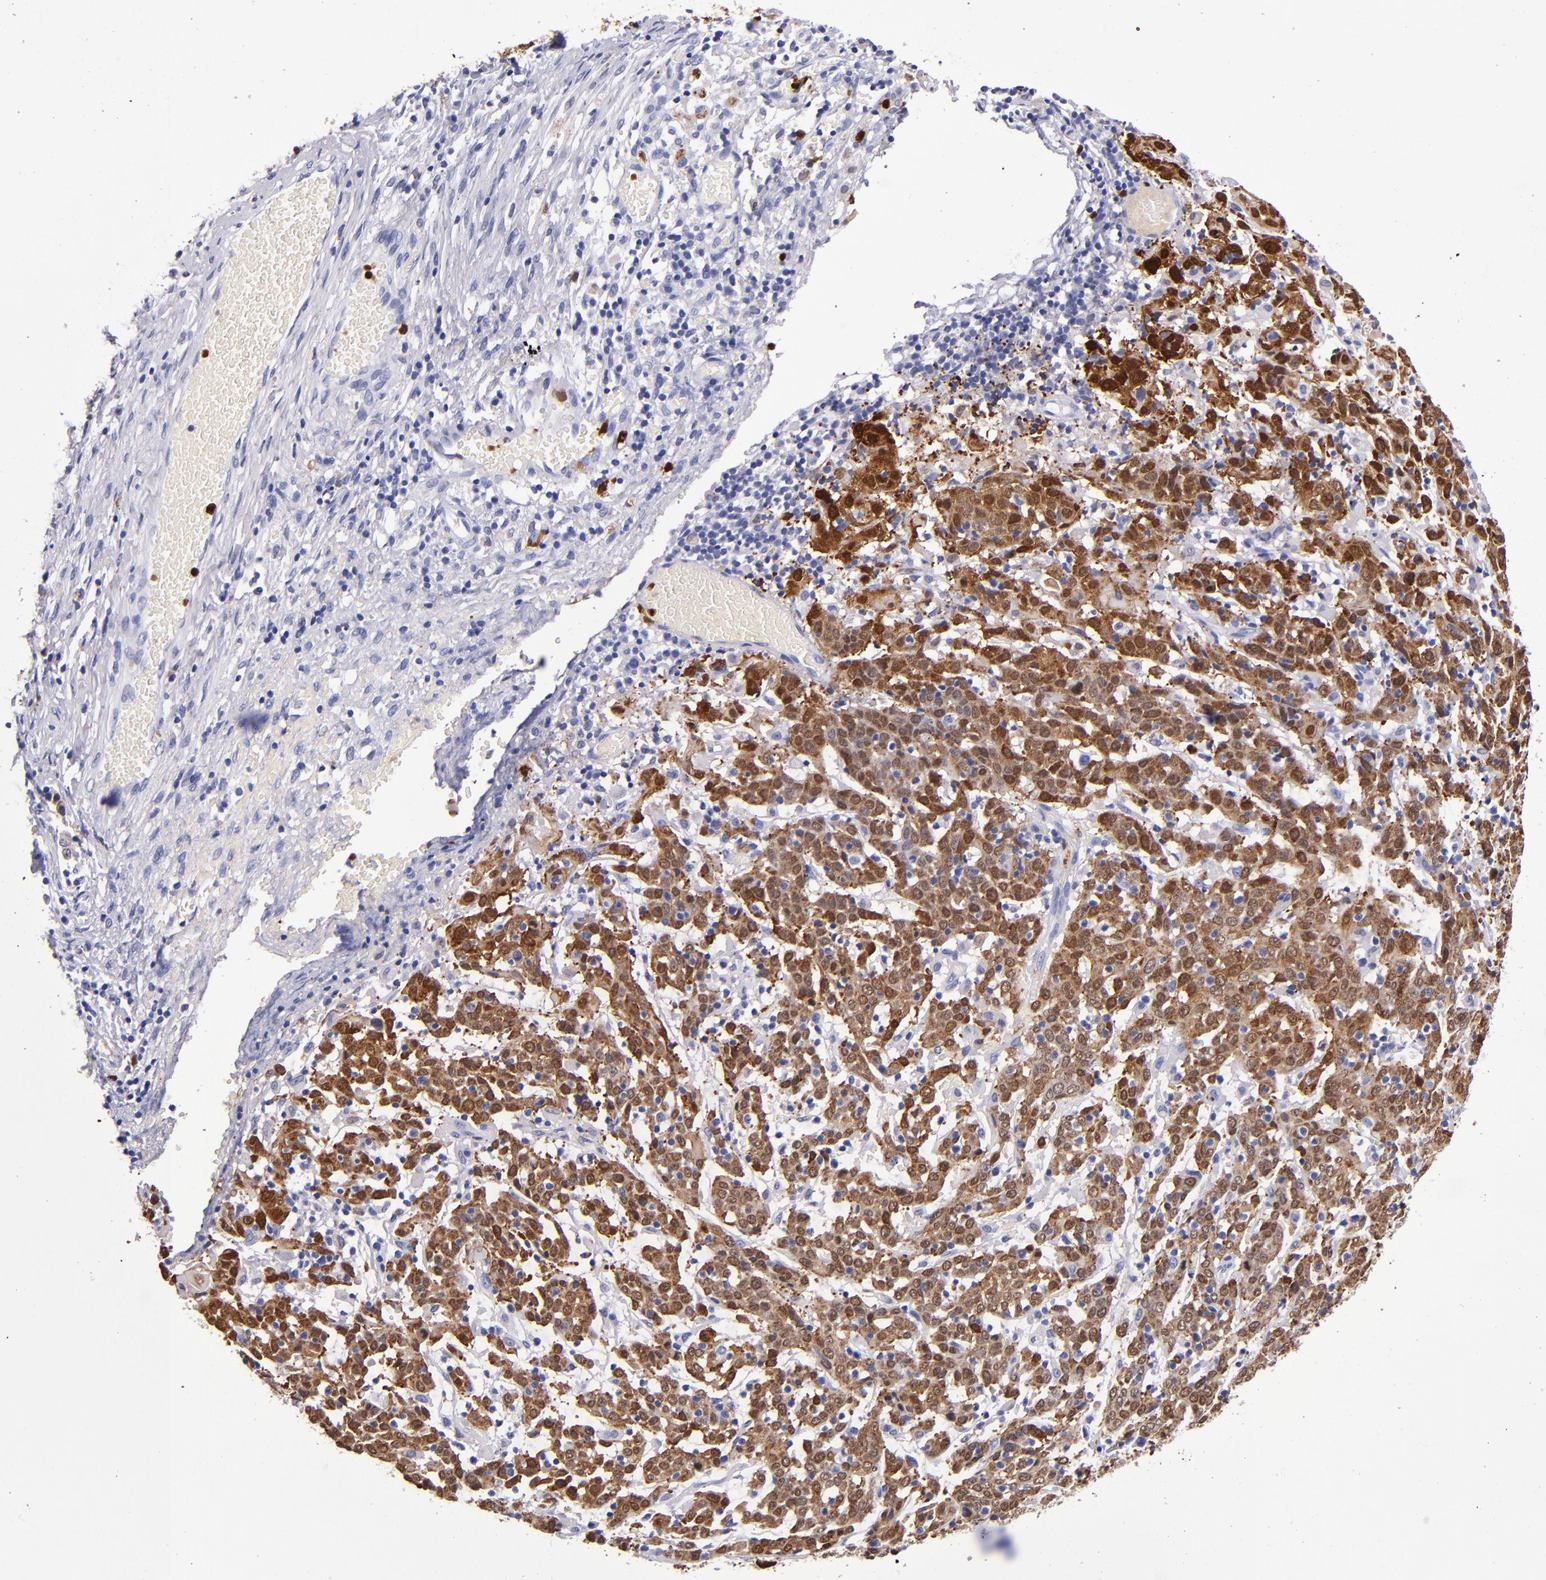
{"staining": {"intensity": "strong", "quantity": ">75%", "location": "cytoplasmic/membranous,nuclear"}, "tissue": "cervical cancer", "cell_type": "Tumor cells", "image_type": "cancer", "snomed": [{"axis": "morphology", "description": "Normal tissue, NOS"}, {"axis": "morphology", "description": "Squamous cell carcinoma, NOS"}, {"axis": "topography", "description": "Cervix"}], "caption": "Protein analysis of squamous cell carcinoma (cervical) tissue reveals strong cytoplasmic/membranous and nuclear staining in about >75% of tumor cells.", "gene": "S100A8", "patient": {"sex": "female", "age": 67}}